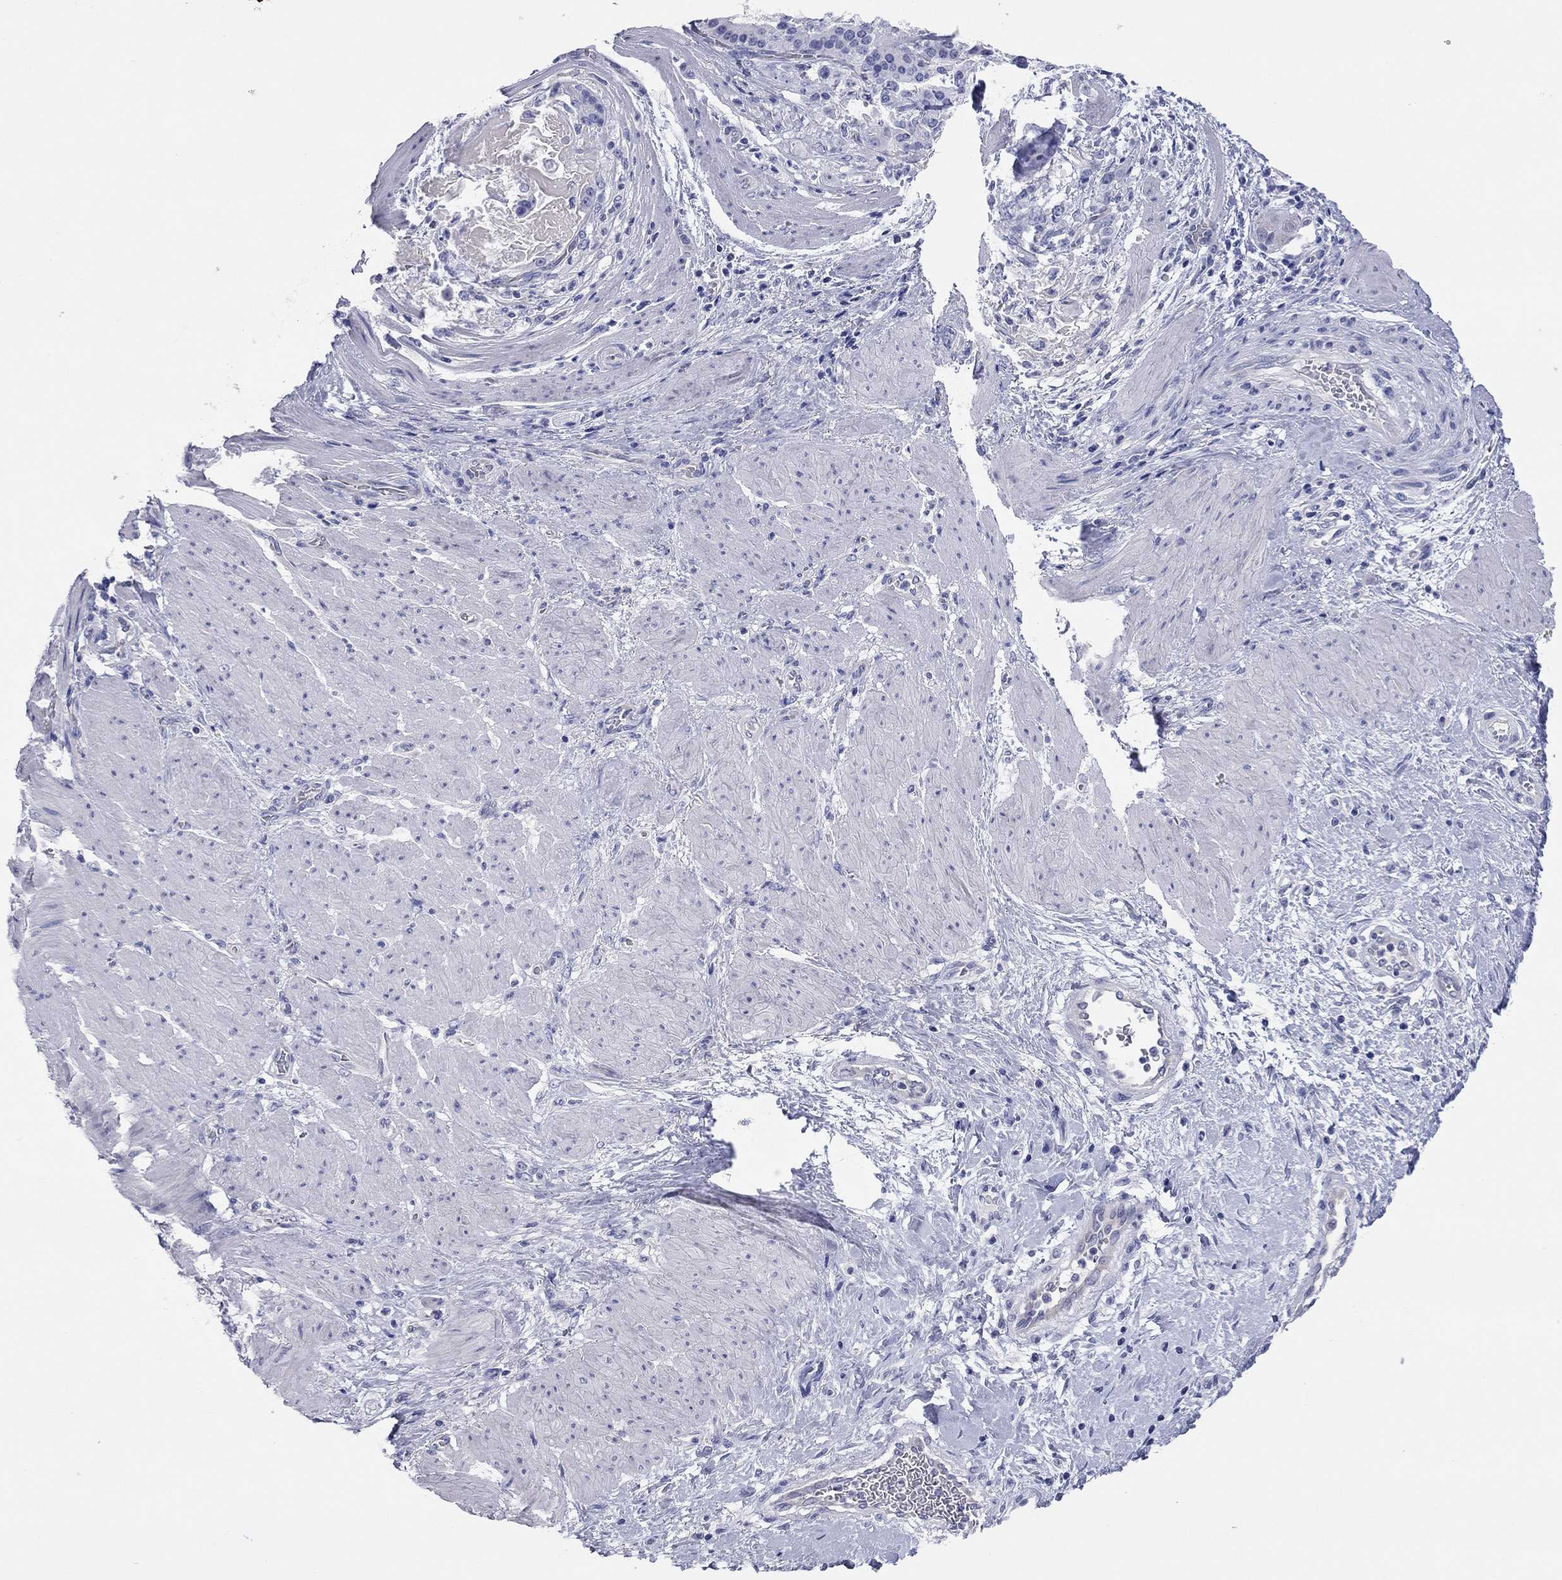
{"staining": {"intensity": "negative", "quantity": "none", "location": "none"}, "tissue": "stomach cancer", "cell_type": "Tumor cells", "image_type": "cancer", "snomed": [{"axis": "morphology", "description": "Adenocarcinoma, NOS"}, {"axis": "topography", "description": "Stomach"}], "caption": "The histopathology image shows no staining of tumor cells in stomach cancer (adenocarcinoma). Brightfield microscopy of immunohistochemistry stained with DAB (brown) and hematoxylin (blue), captured at high magnification.", "gene": "TMEM221", "patient": {"sex": "male", "age": 48}}